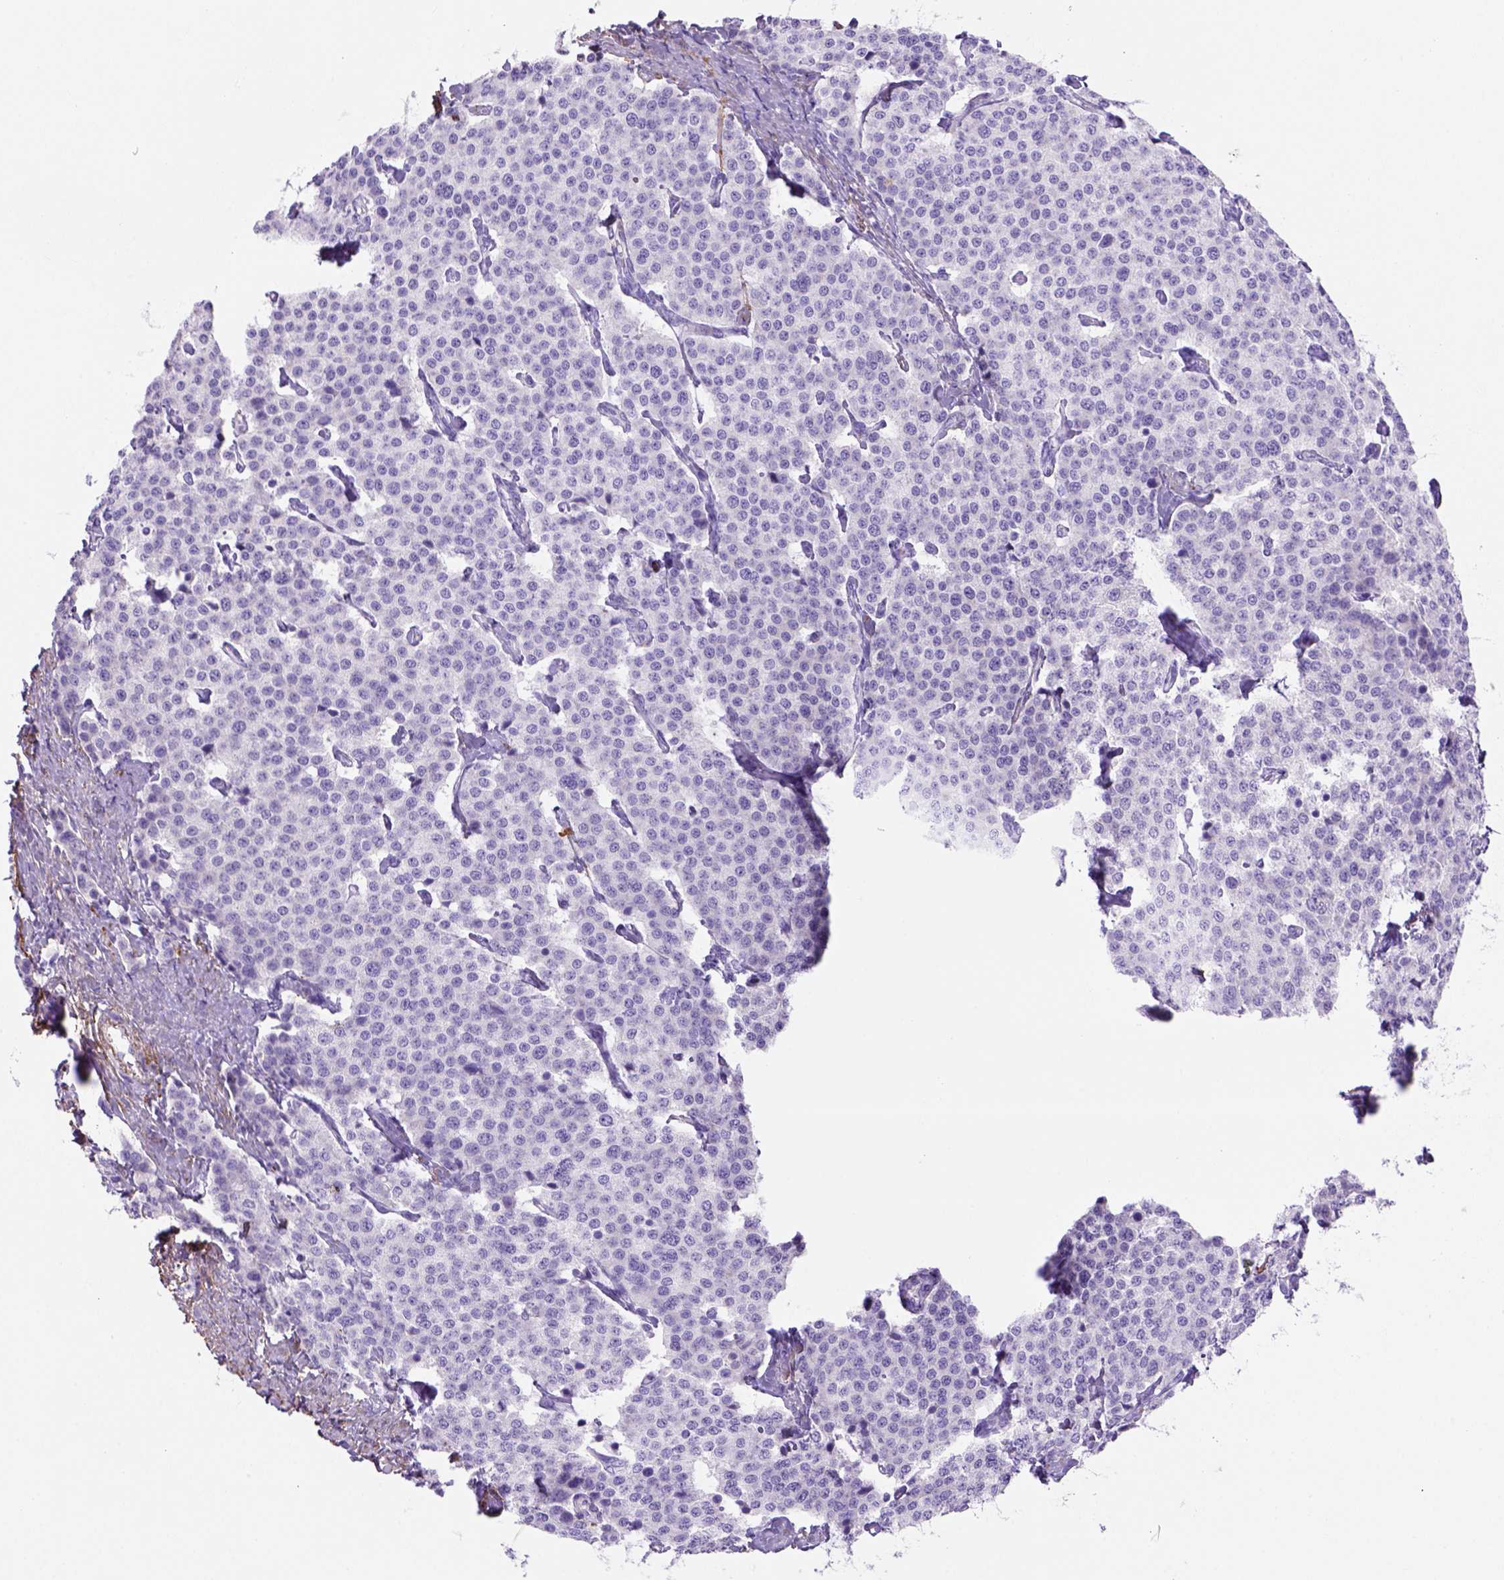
{"staining": {"intensity": "negative", "quantity": "none", "location": "none"}, "tissue": "carcinoid", "cell_type": "Tumor cells", "image_type": "cancer", "snomed": [{"axis": "morphology", "description": "Carcinoid, malignant, NOS"}, {"axis": "topography", "description": "Small intestine"}], "caption": "IHC of human carcinoid (malignant) demonstrates no positivity in tumor cells.", "gene": "SIRPD", "patient": {"sex": "female", "age": 58}}